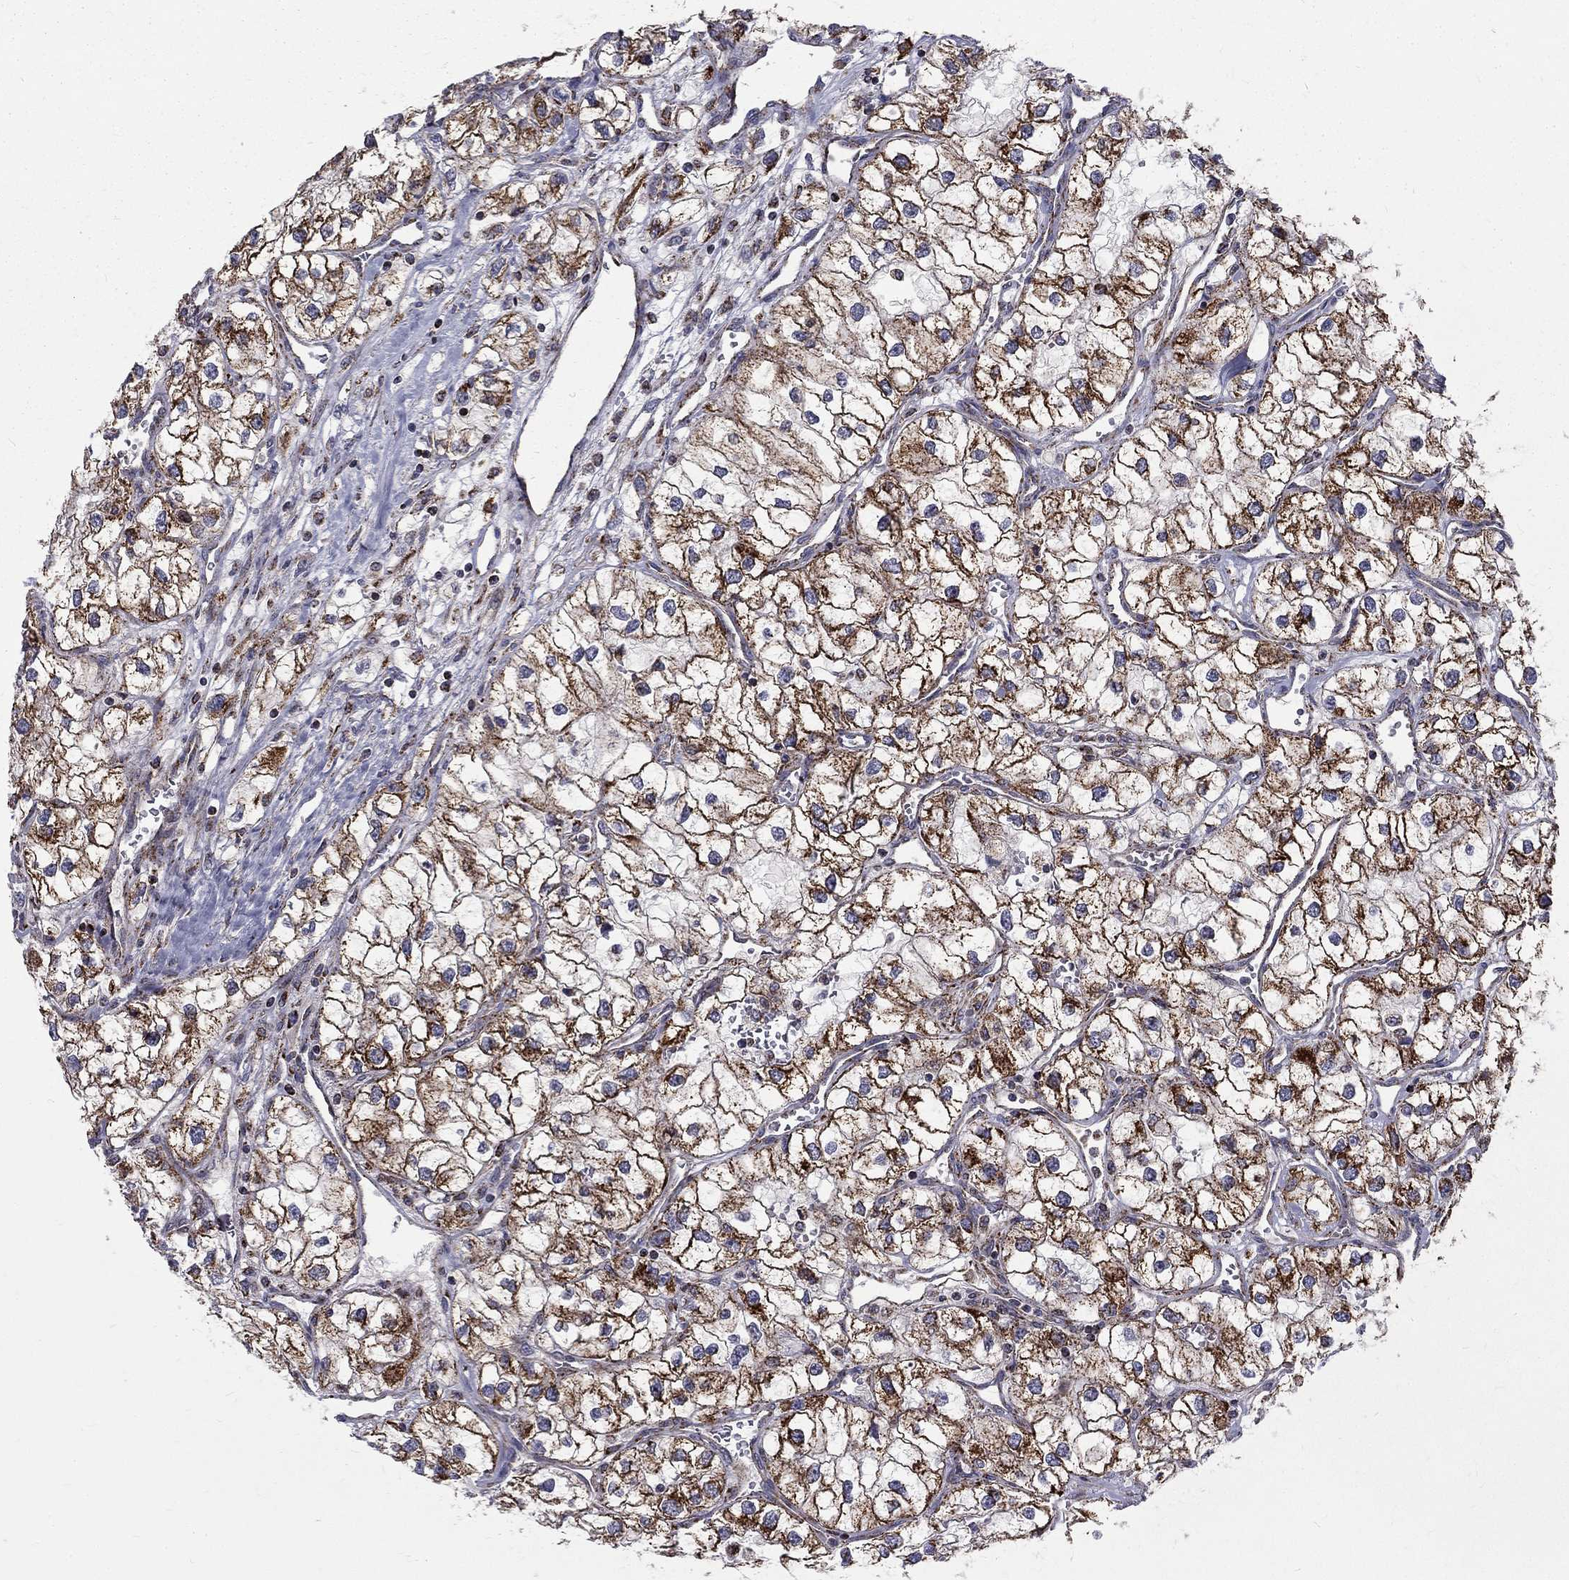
{"staining": {"intensity": "strong", "quantity": ">75%", "location": "cytoplasmic/membranous"}, "tissue": "renal cancer", "cell_type": "Tumor cells", "image_type": "cancer", "snomed": [{"axis": "morphology", "description": "Adenocarcinoma, NOS"}, {"axis": "topography", "description": "Kidney"}], "caption": "Protein analysis of renal cancer tissue demonstrates strong cytoplasmic/membranous expression in about >75% of tumor cells.", "gene": "ALDH1B1", "patient": {"sex": "male", "age": 59}}